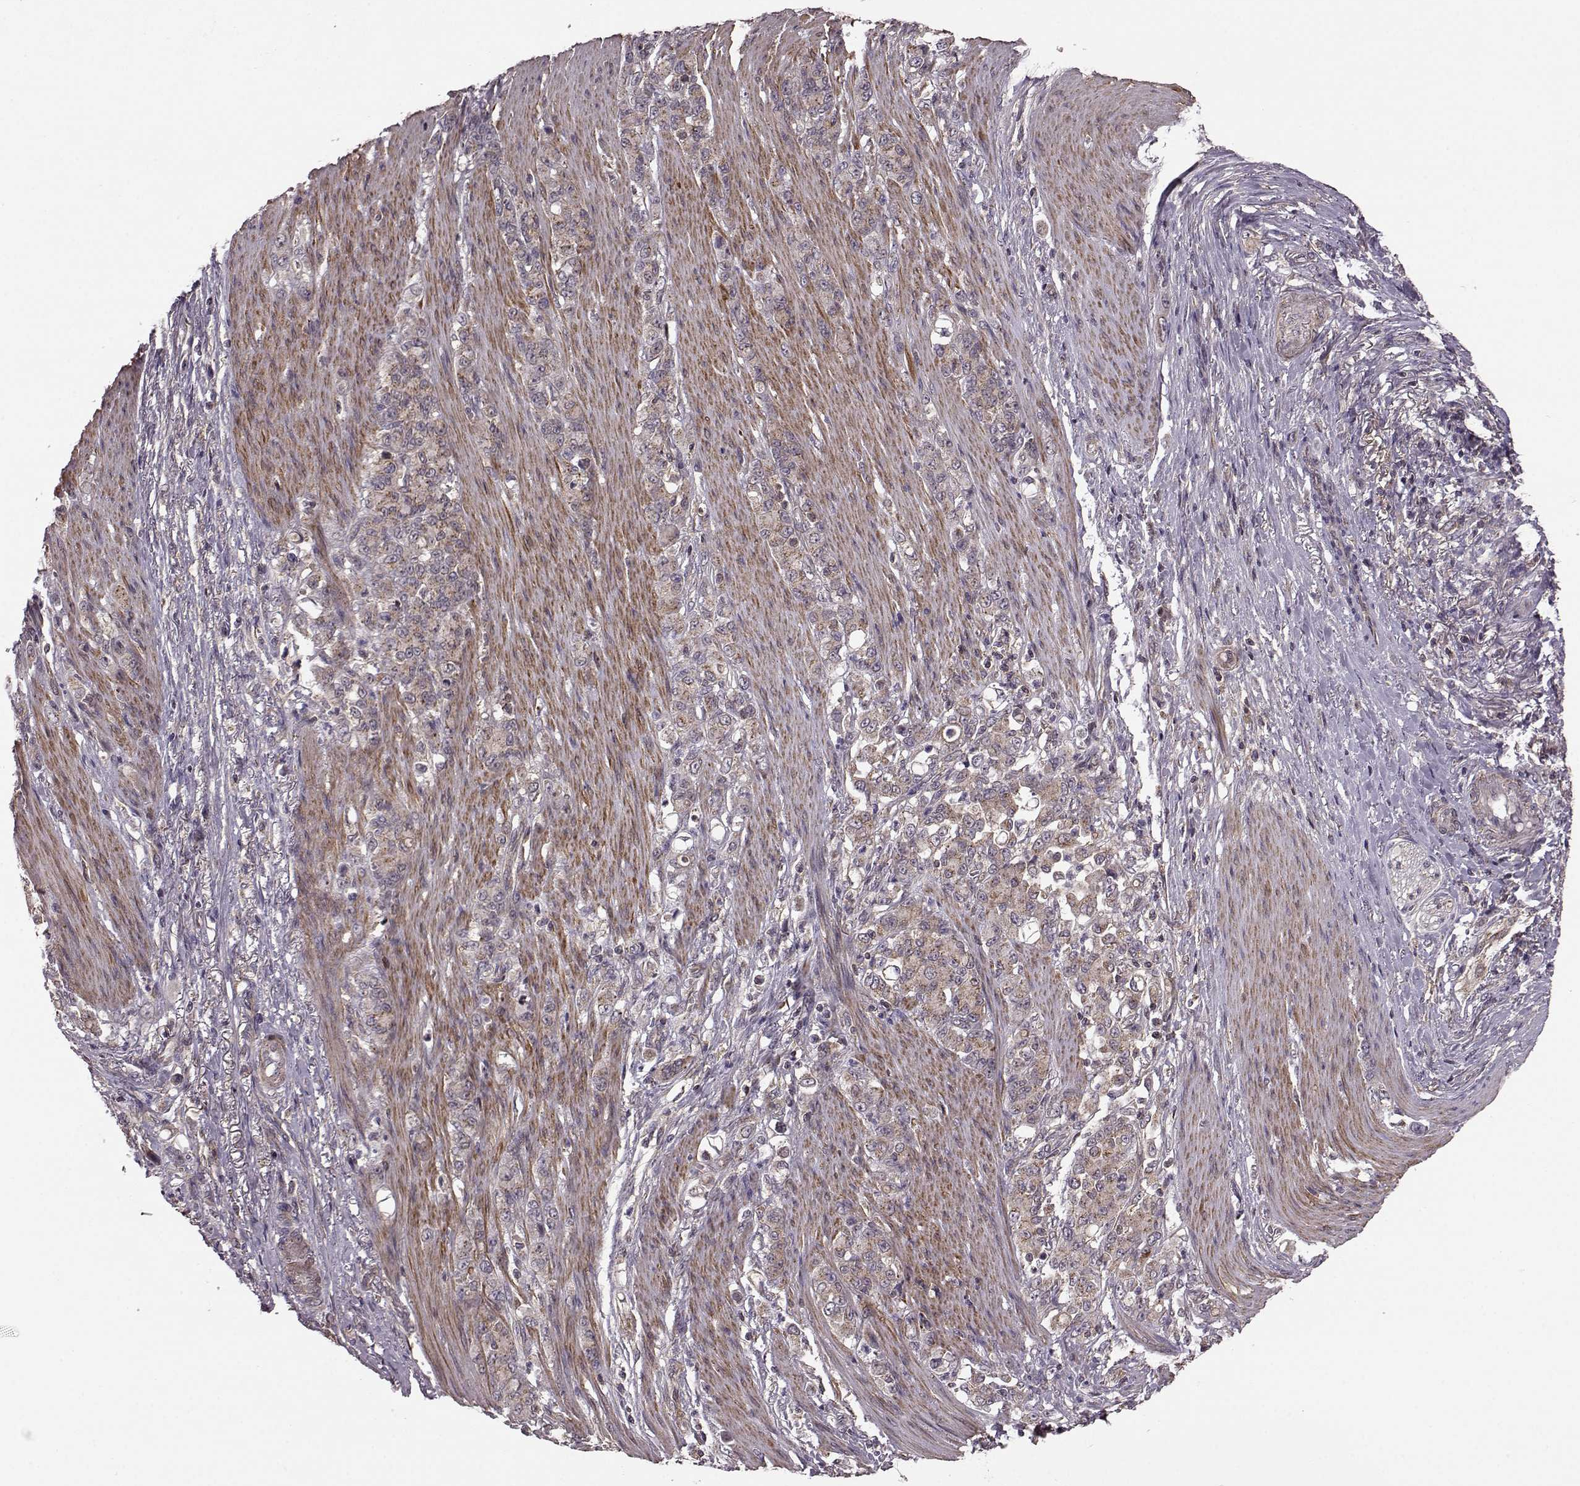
{"staining": {"intensity": "moderate", "quantity": ">75%", "location": "cytoplasmic/membranous"}, "tissue": "stomach cancer", "cell_type": "Tumor cells", "image_type": "cancer", "snomed": [{"axis": "morphology", "description": "Adenocarcinoma, NOS"}, {"axis": "topography", "description": "Stomach"}], "caption": "Immunohistochemistry micrograph of neoplastic tissue: human stomach adenocarcinoma stained using immunohistochemistry (IHC) shows medium levels of moderate protein expression localized specifically in the cytoplasmic/membranous of tumor cells, appearing as a cytoplasmic/membranous brown color.", "gene": "FNIP2", "patient": {"sex": "female", "age": 79}}